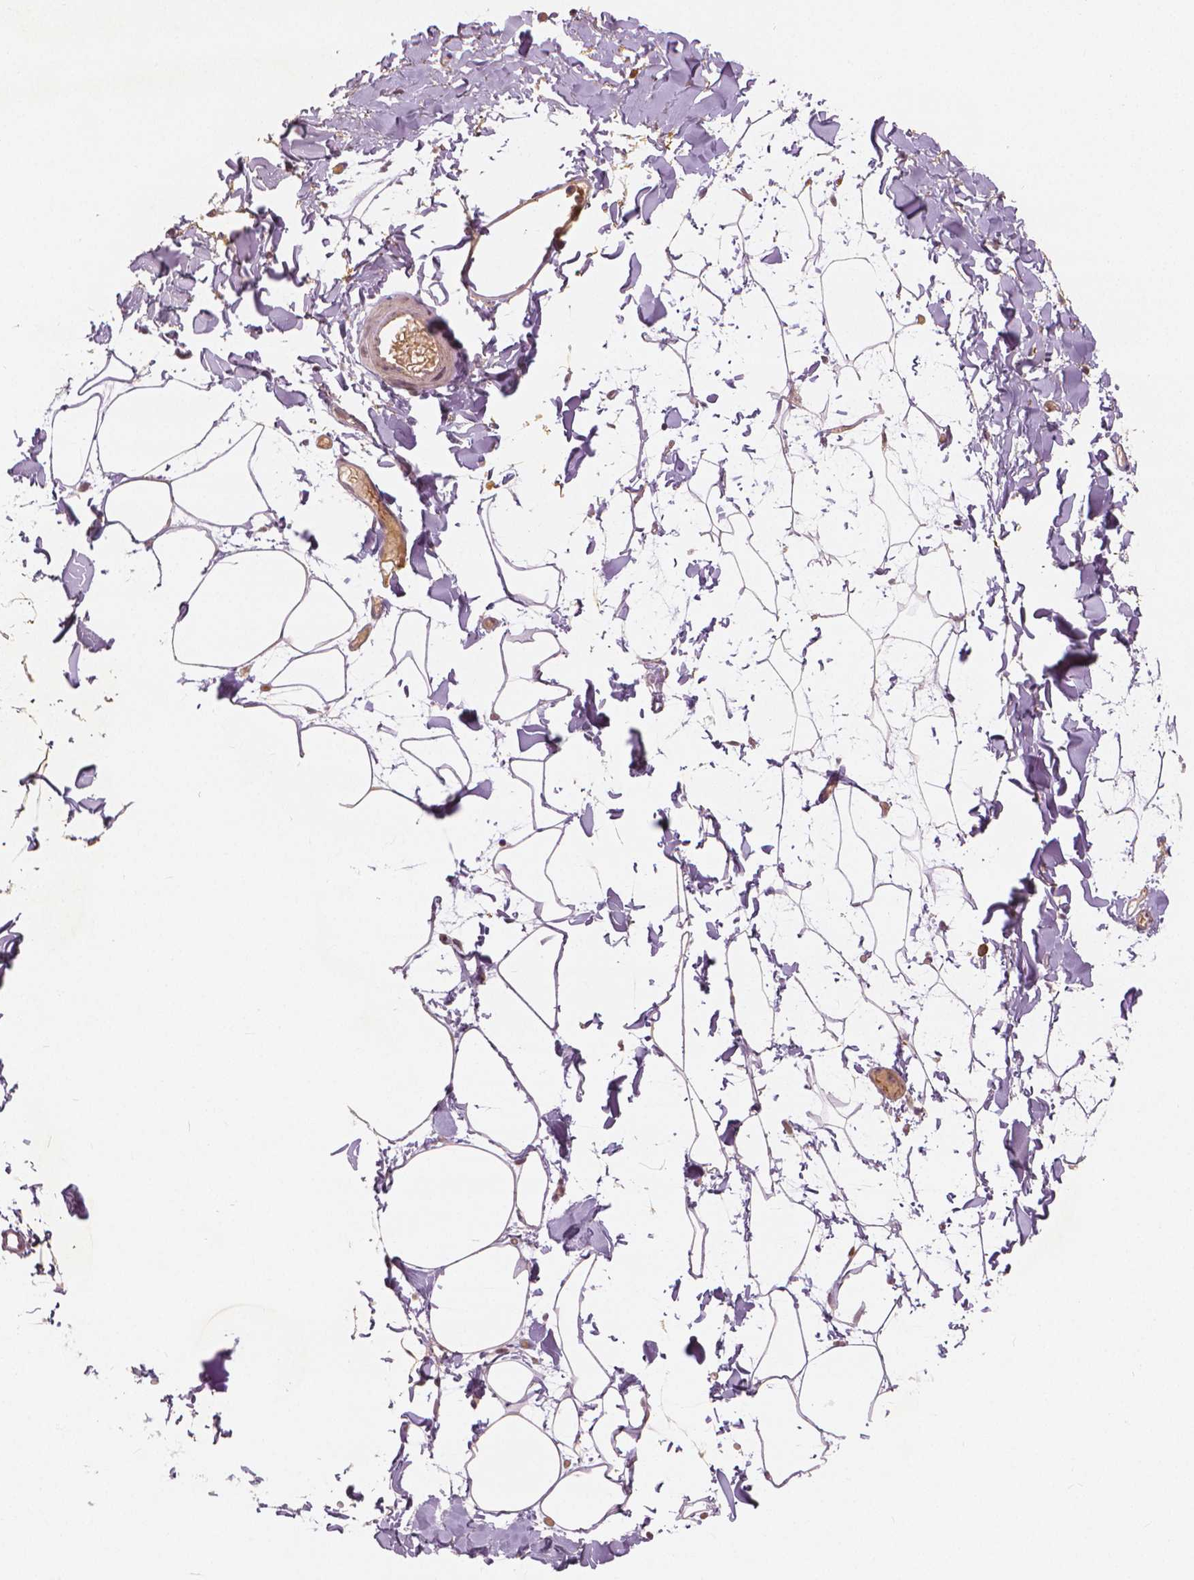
{"staining": {"intensity": "moderate", "quantity": "<25%", "location": "nuclear"}, "tissue": "adipose tissue", "cell_type": "Adipocytes", "image_type": "normal", "snomed": [{"axis": "morphology", "description": "Normal tissue, NOS"}, {"axis": "topography", "description": "Gallbladder"}, {"axis": "topography", "description": "Peripheral nerve tissue"}], "caption": "This is a micrograph of IHC staining of unremarkable adipose tissue, which shows moderate expression in the nuclear of adipocytes.", "gene": "NSD2", "patient": {"sex": "female", "age": 45}}